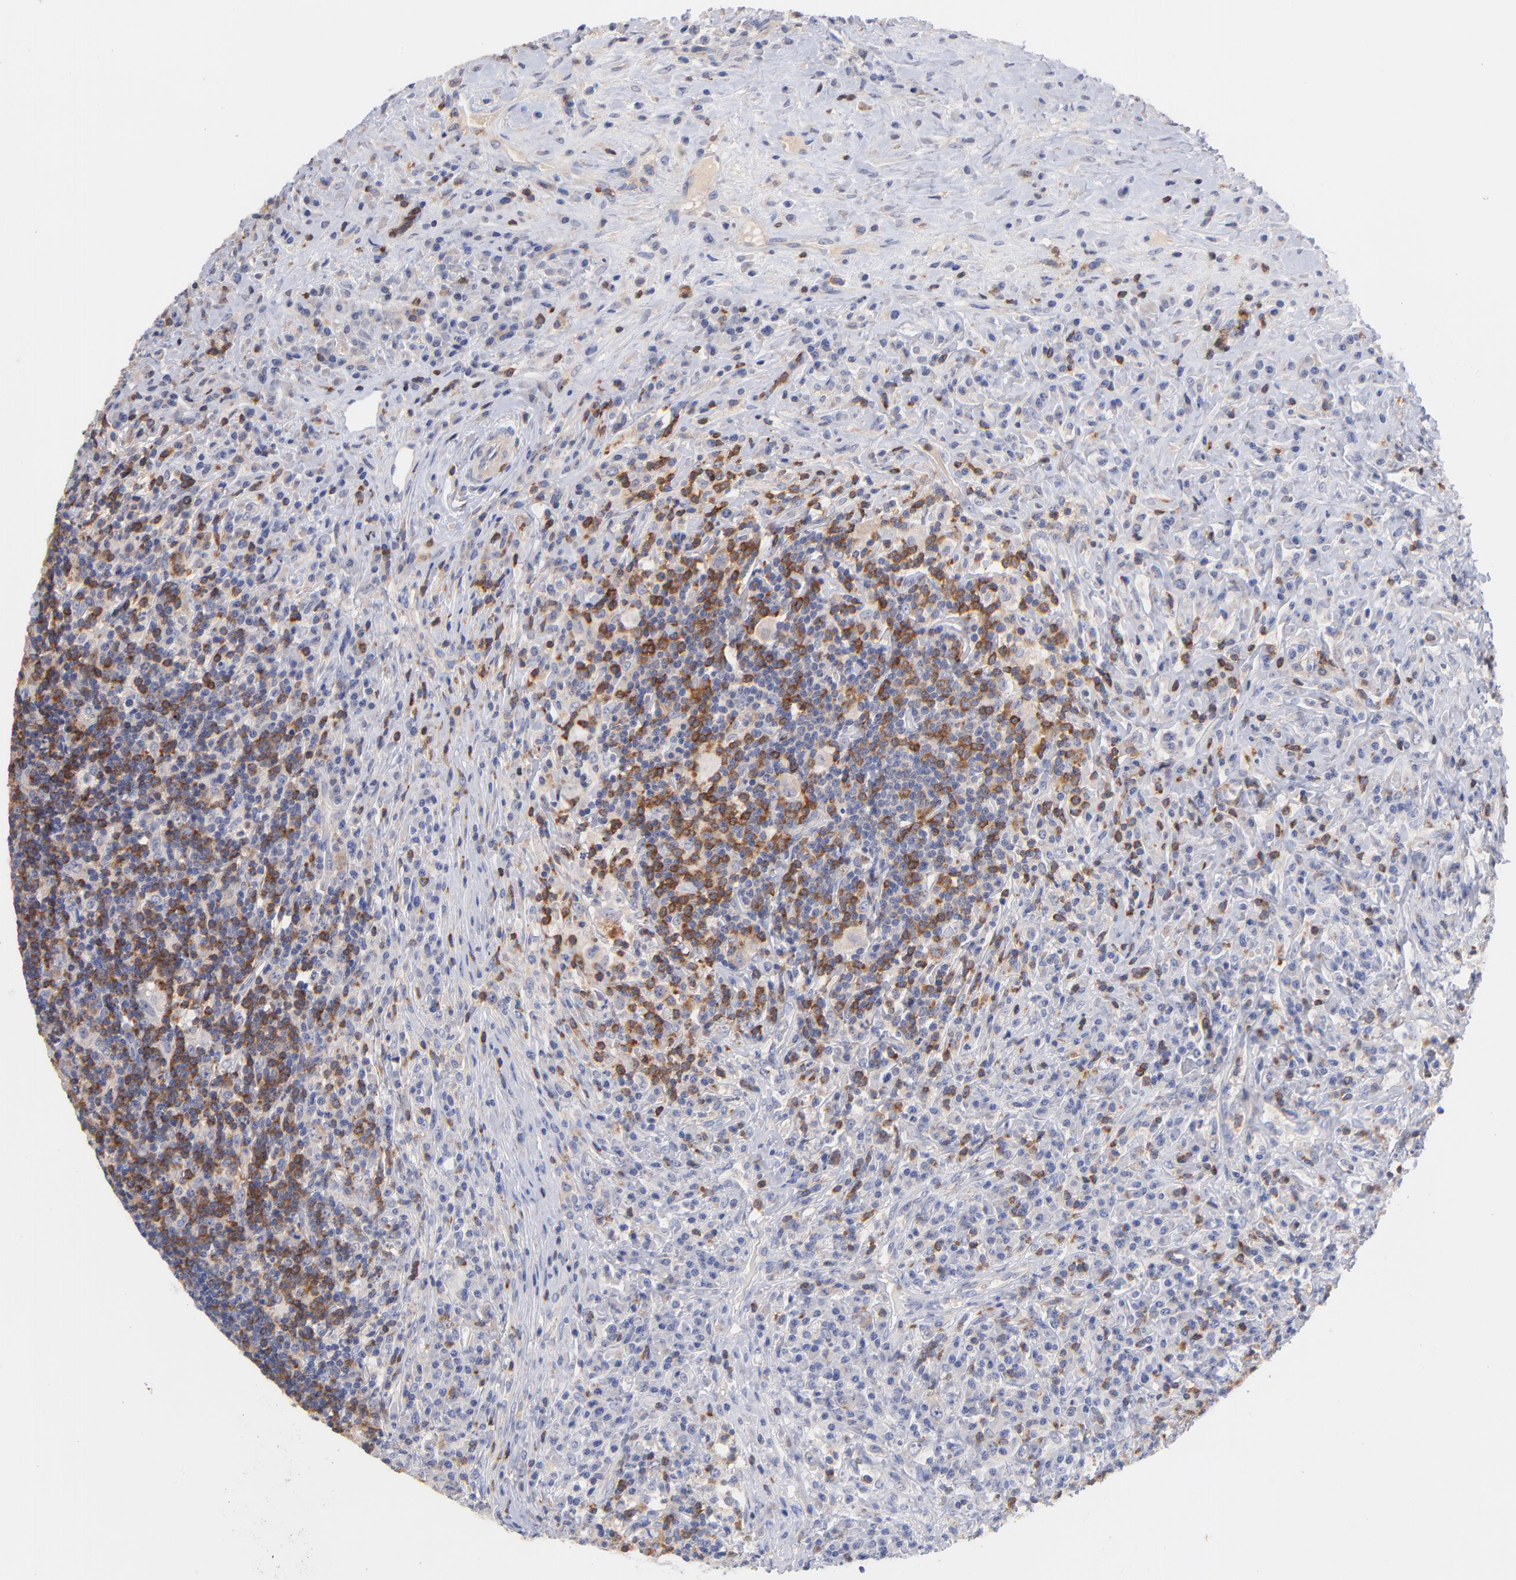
{"staining": {"intensity": "negative", "quantity": "none", "location": "none"}, "tissue": "lymphoma", "cell_type": "Tumor cells", "image_type": "cancer", "snomed": [{"axis": "morphology", "description": "Hodgkin's disease, NOS"}, {"axis": "topography", "description": "Lymph node"}], "caption": "Tumor cells show no significant positivity in lymphoma.", "gene": "KREMEN2", "patient": {"sex": "female", "age": 25}}